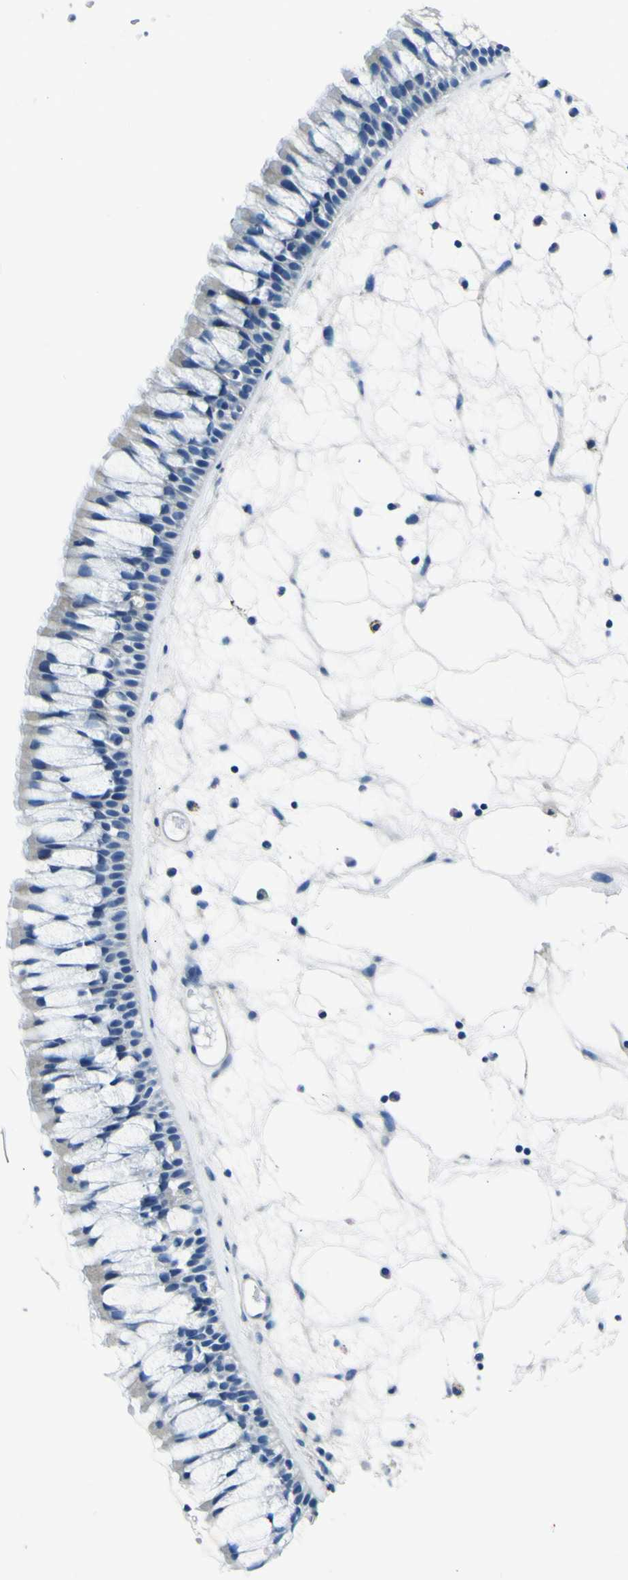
{"staining": {"intensity": "negative", "quantity": "none", "location": "none"}, "tissue": "nasopharynx", "cell_type": "Respiratory epithelial cells", "image_type": "normal", "snomed": [{"axis": "morphology", "description": "Normal tissue, NOS"}, {"axis": "morphology", "description": "Inflammation, NOS"}, {"axis": "topography", "description": "Nasopharynx"}], "caption": "This is an immunohistochemistry (IHC) photomicrograph of benign human nasopharynx. There is no expression in respiratory epithelial cells.", "gene": "ADGRA2", "patient": {"sex": "male", "age": 48}}